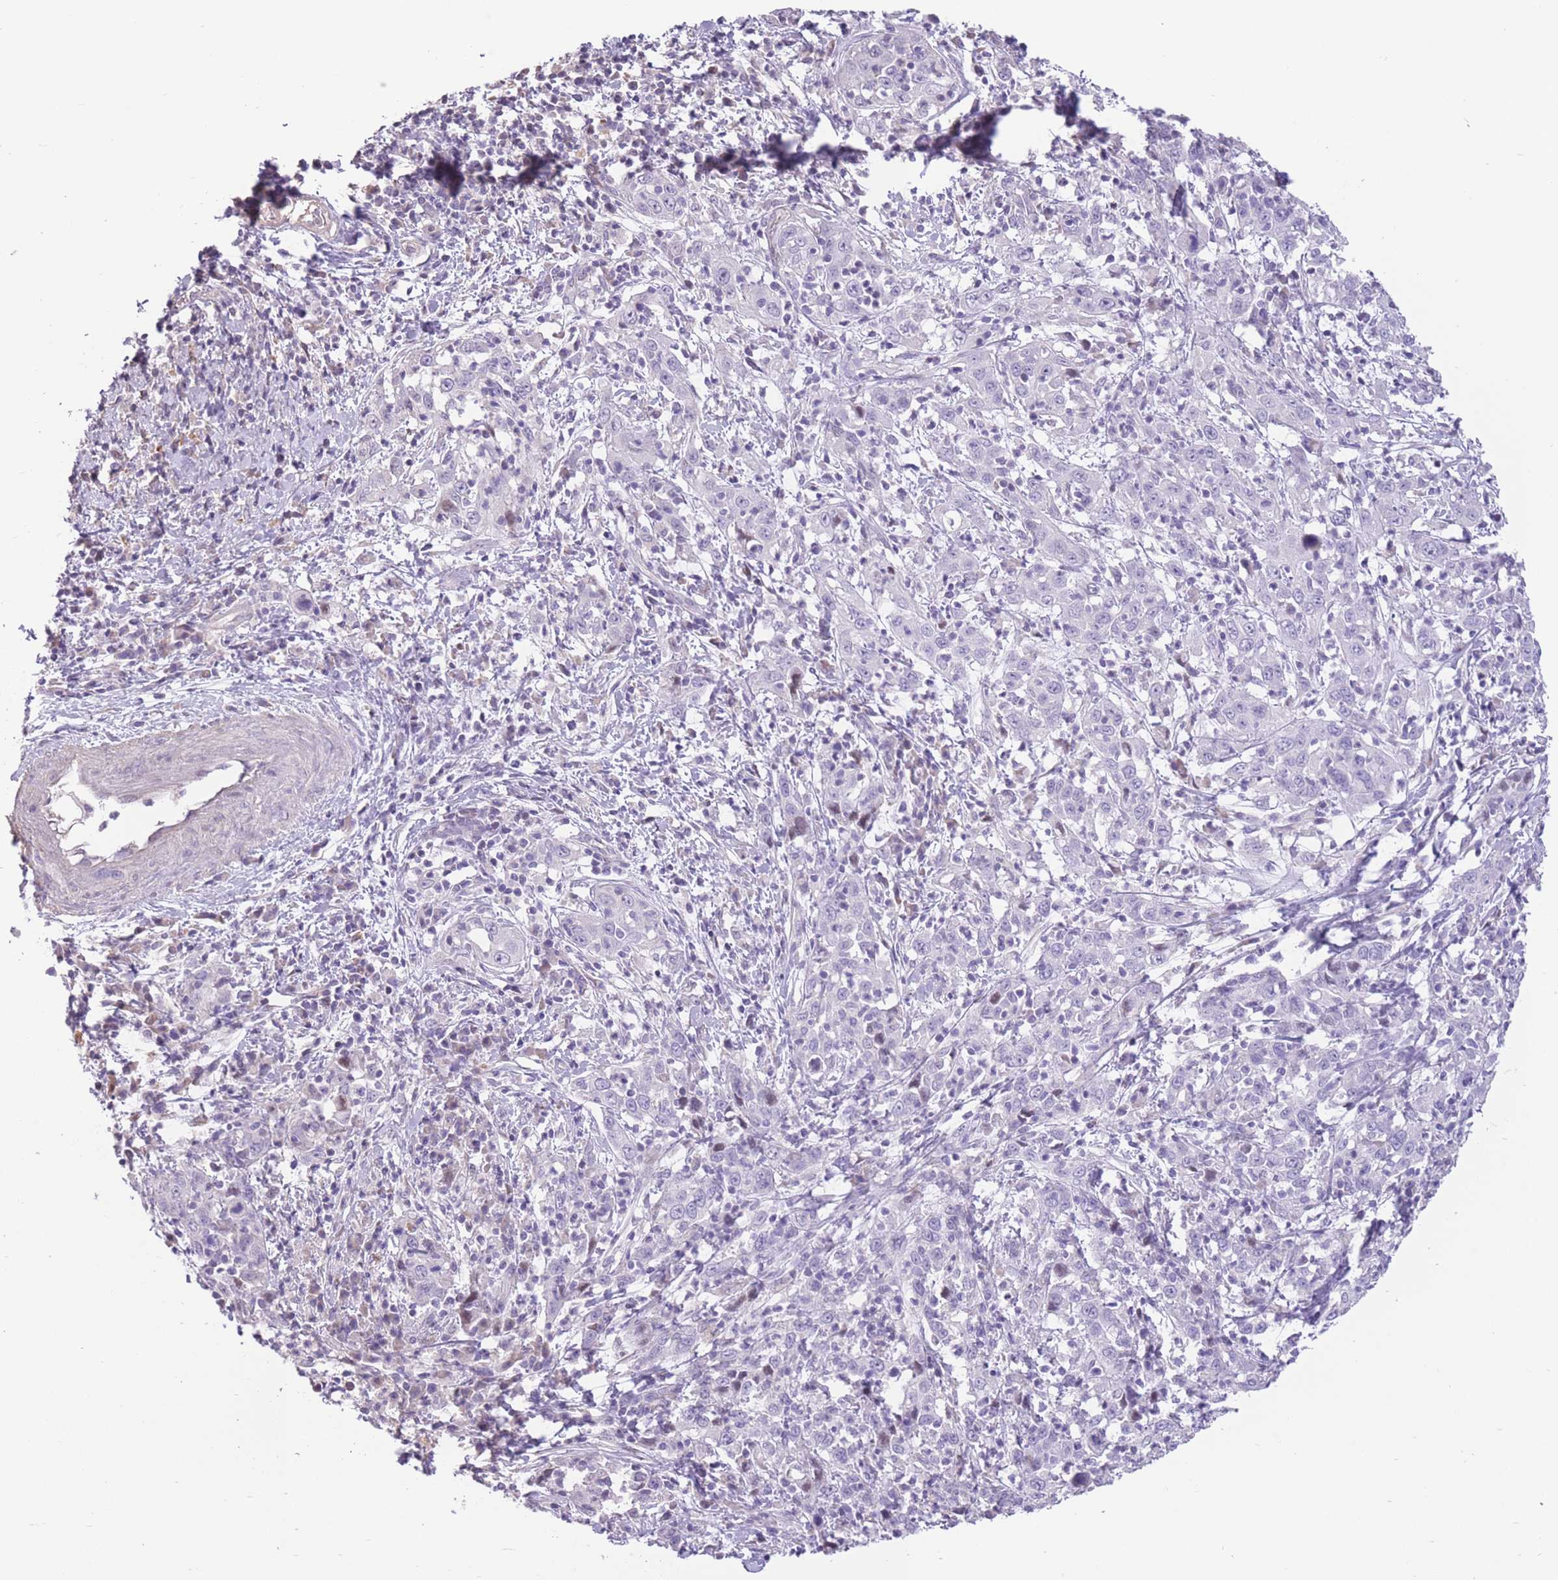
{"staining": {"intensity": "negative", "quantity": "none", "location": "none"}, "tissue": "cervical cancer", "cell_type": "Tumor cells", "image_type": "cancer", "snomed": [{"axis": "morphology", "description": "Squamous cell carcinoma, NOS"}, {"axis": "topography", "description": "Cervix"}], "caption": "A high-resolution histopathology image shows immunohistochemistry (IHC) staining of cervical cancer (squamous cell carcinoma), which exhibits no significant staining in tumor cells.", "gene": "WDR70", "patient": {"sex": "female", "age": 46}}